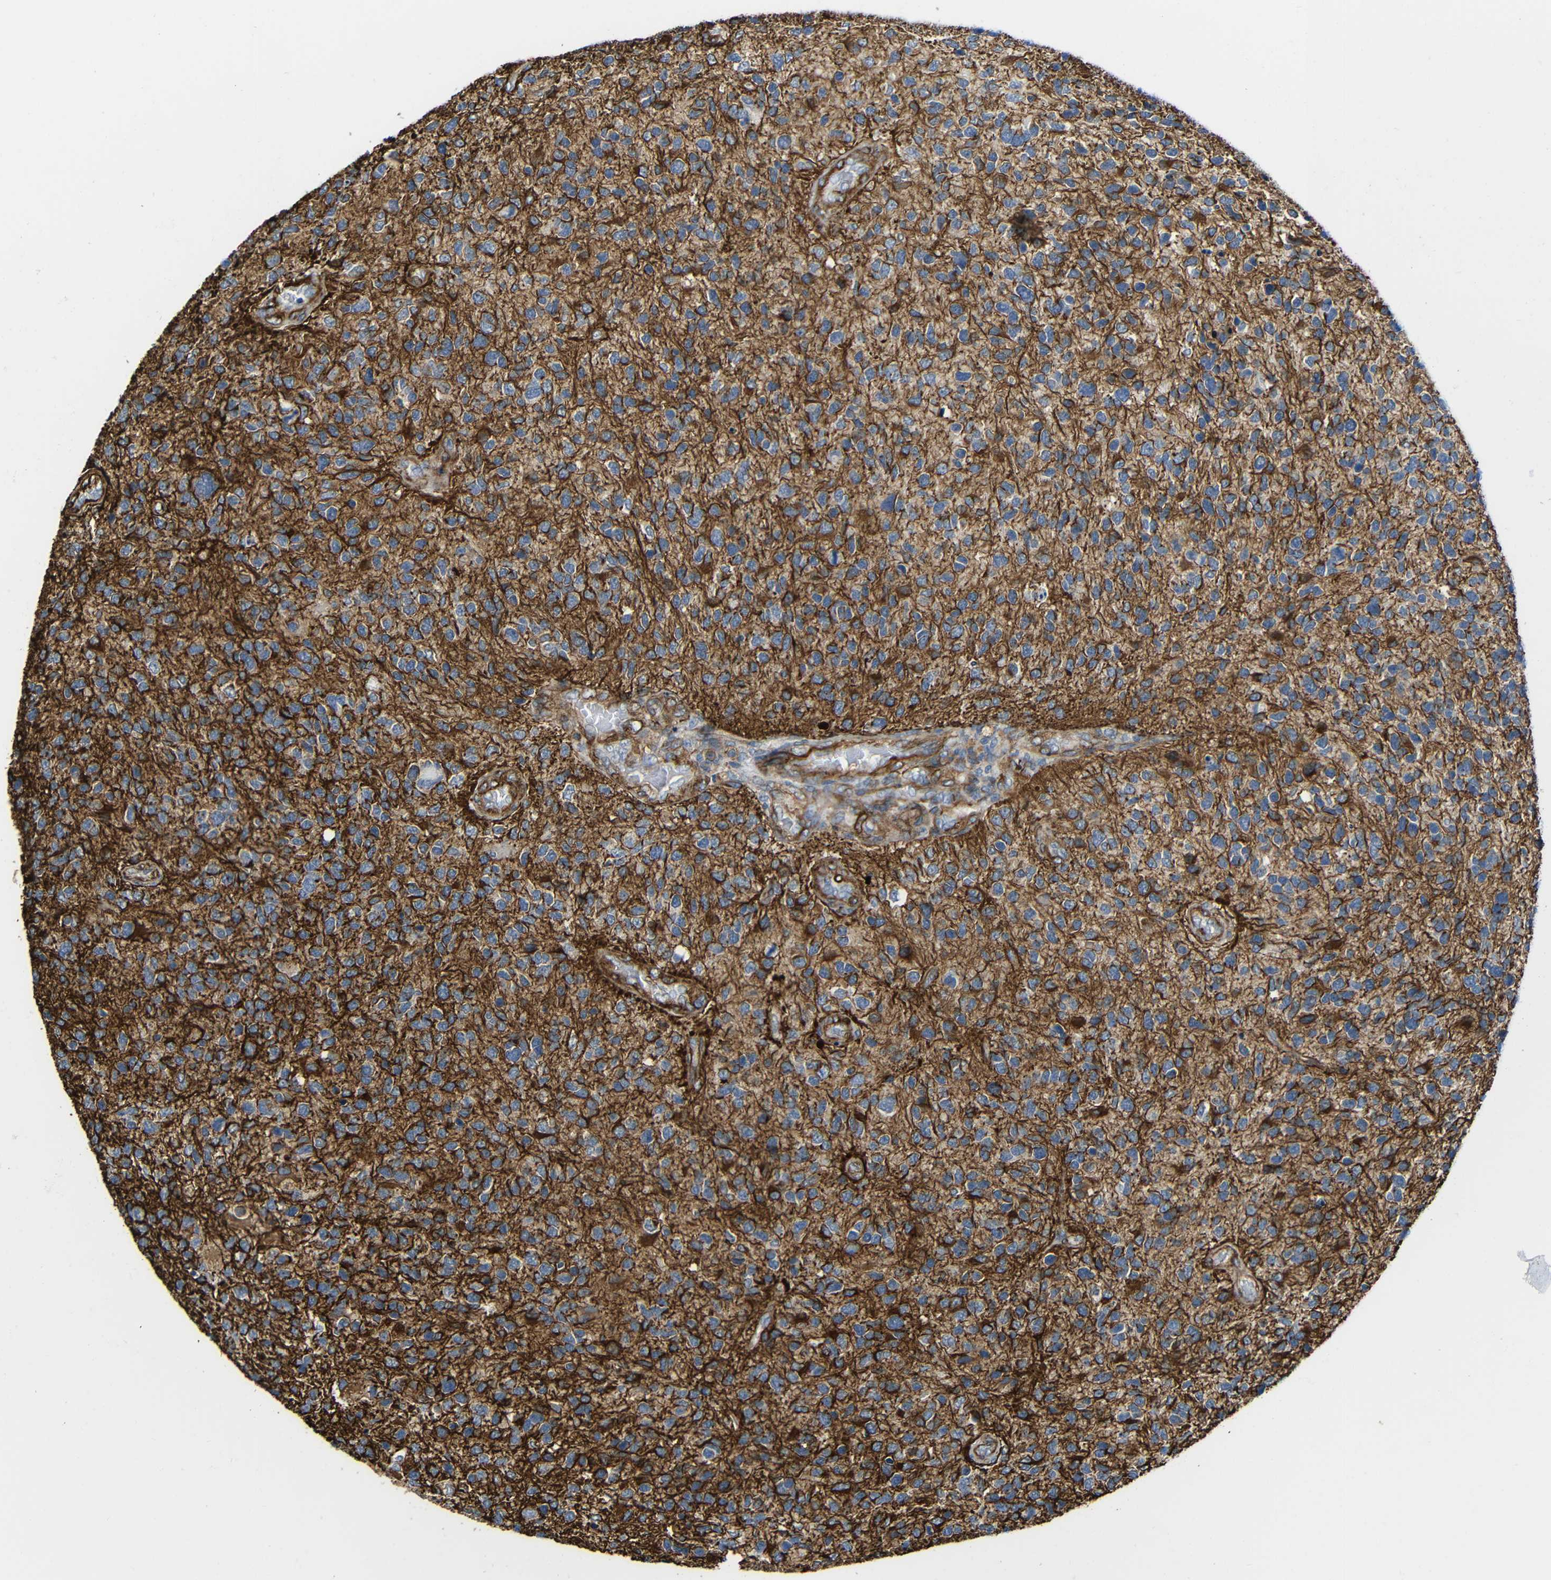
{"staining": {"intensity": "moderate", "quantity": ">75%", "location": "cytoplasmic/membranous"}, "tissue": "glioma", "cell_type": "Tumor cells", "image_type": "cancer", "snomed": [{"axis": "morphology", "description": "Glioma, malignant, High grade"}, {"axis": "topography", "description": "Brain"}], "caption": "Immunohistochemical staining of human glioma demonstrates medium levels of moderate cytoplasmic/membranous staining in approximately >75% of tumor cells.", "gene": "IGSF10", "patient": {"sex": "female", "age": 58}}